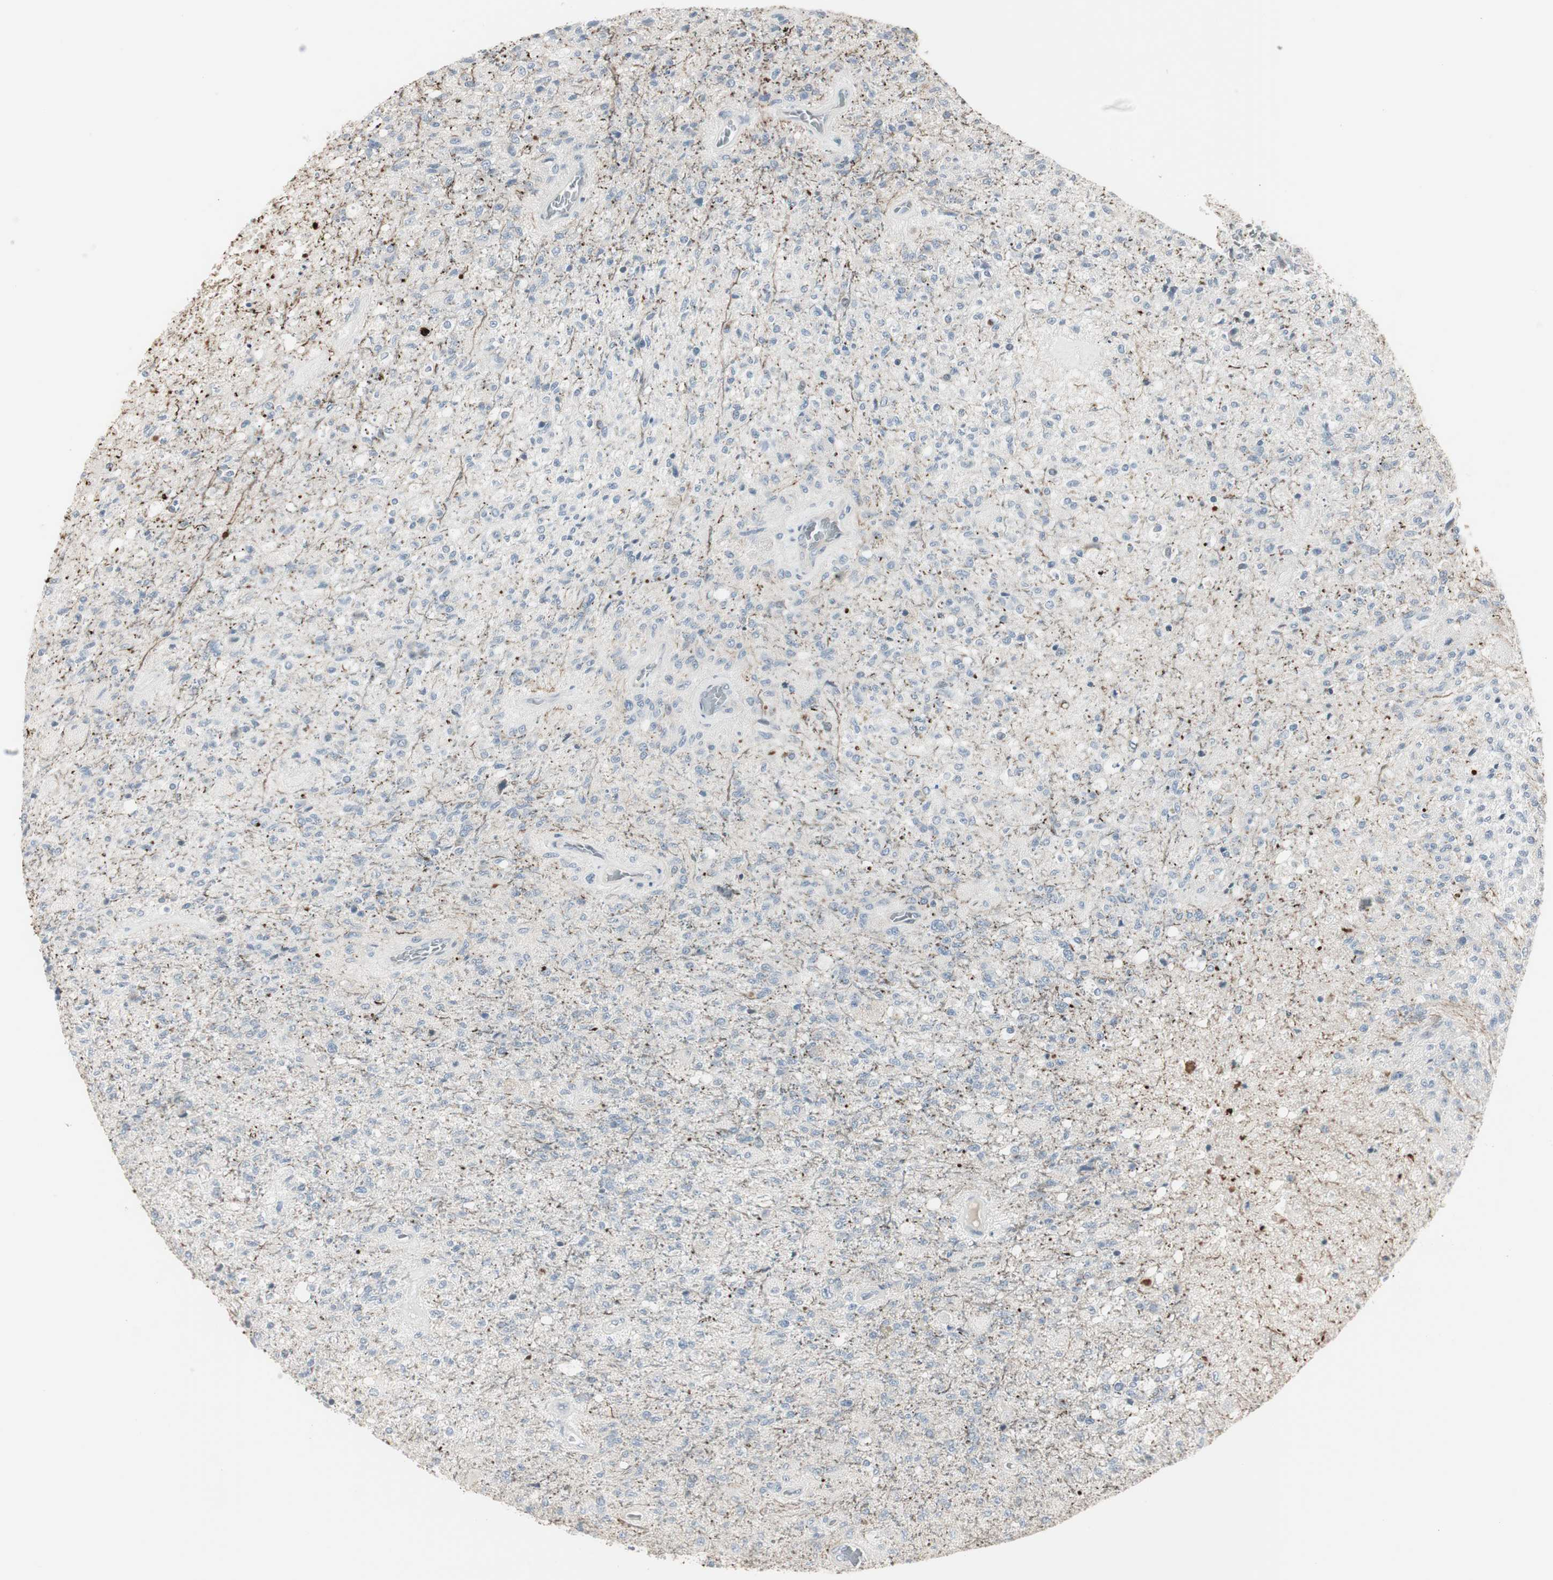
{"staining": {"intensity": "negative", "quantity": "none", "location": "none"}, "tissue": "glioma", "cell_type": "Tumor cells", "image_type": "cancer", "snomed": [{"axis": "morphology", "description": "Normal tissue, NOS"}, {"axis": "morphology", "description": "Glioma, malignant, High grade"}, {"axis": "topography", "description": "Cerebral cortex"}], "caption": "A photomicrograph of human glioma is negative for staining in tumor cells. (Brightfield microscopy of DAB immunohistochemistry at high magnification).", "gene": "DMPK", "patient": {"sex": "male", "age": 77}}